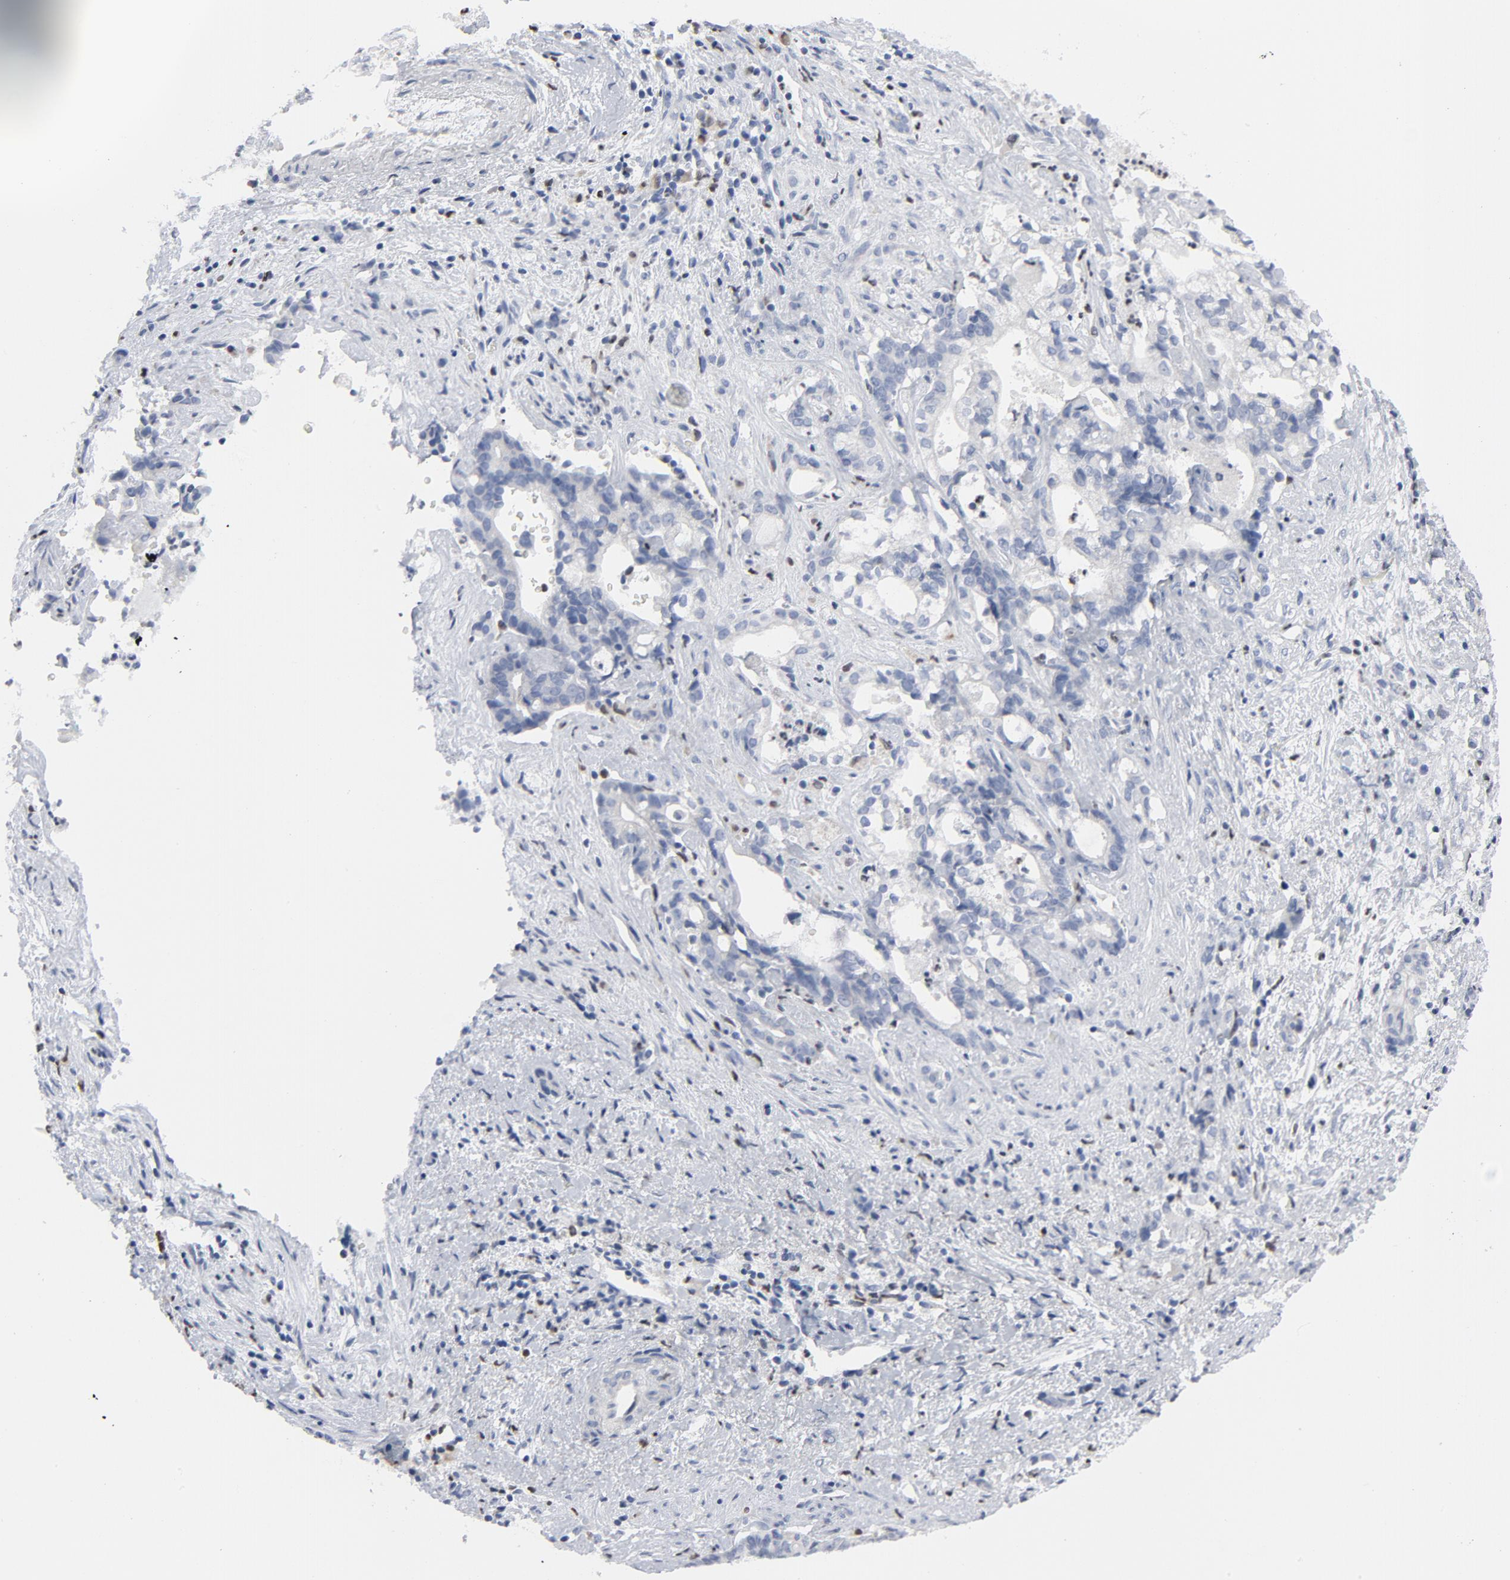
{"staining": {"intensity": "negative", "quantity": "none", "location": "none"}, "tissue": "liver cancer", "cell_type": "Tumor cells", "image_type": "cancer", "snomed": [{"axis": "morphology", "description": "Cholangiocarcinoma"}, {"axis": "topography", "description": "Liver"}], "caption": "Liver cholangiocarcinoma stained for a protein using immunohistochemistry exhibits no staining tumor cells.", "gene": "SPI1", "patient": {"sex": "male", "age": 57}}